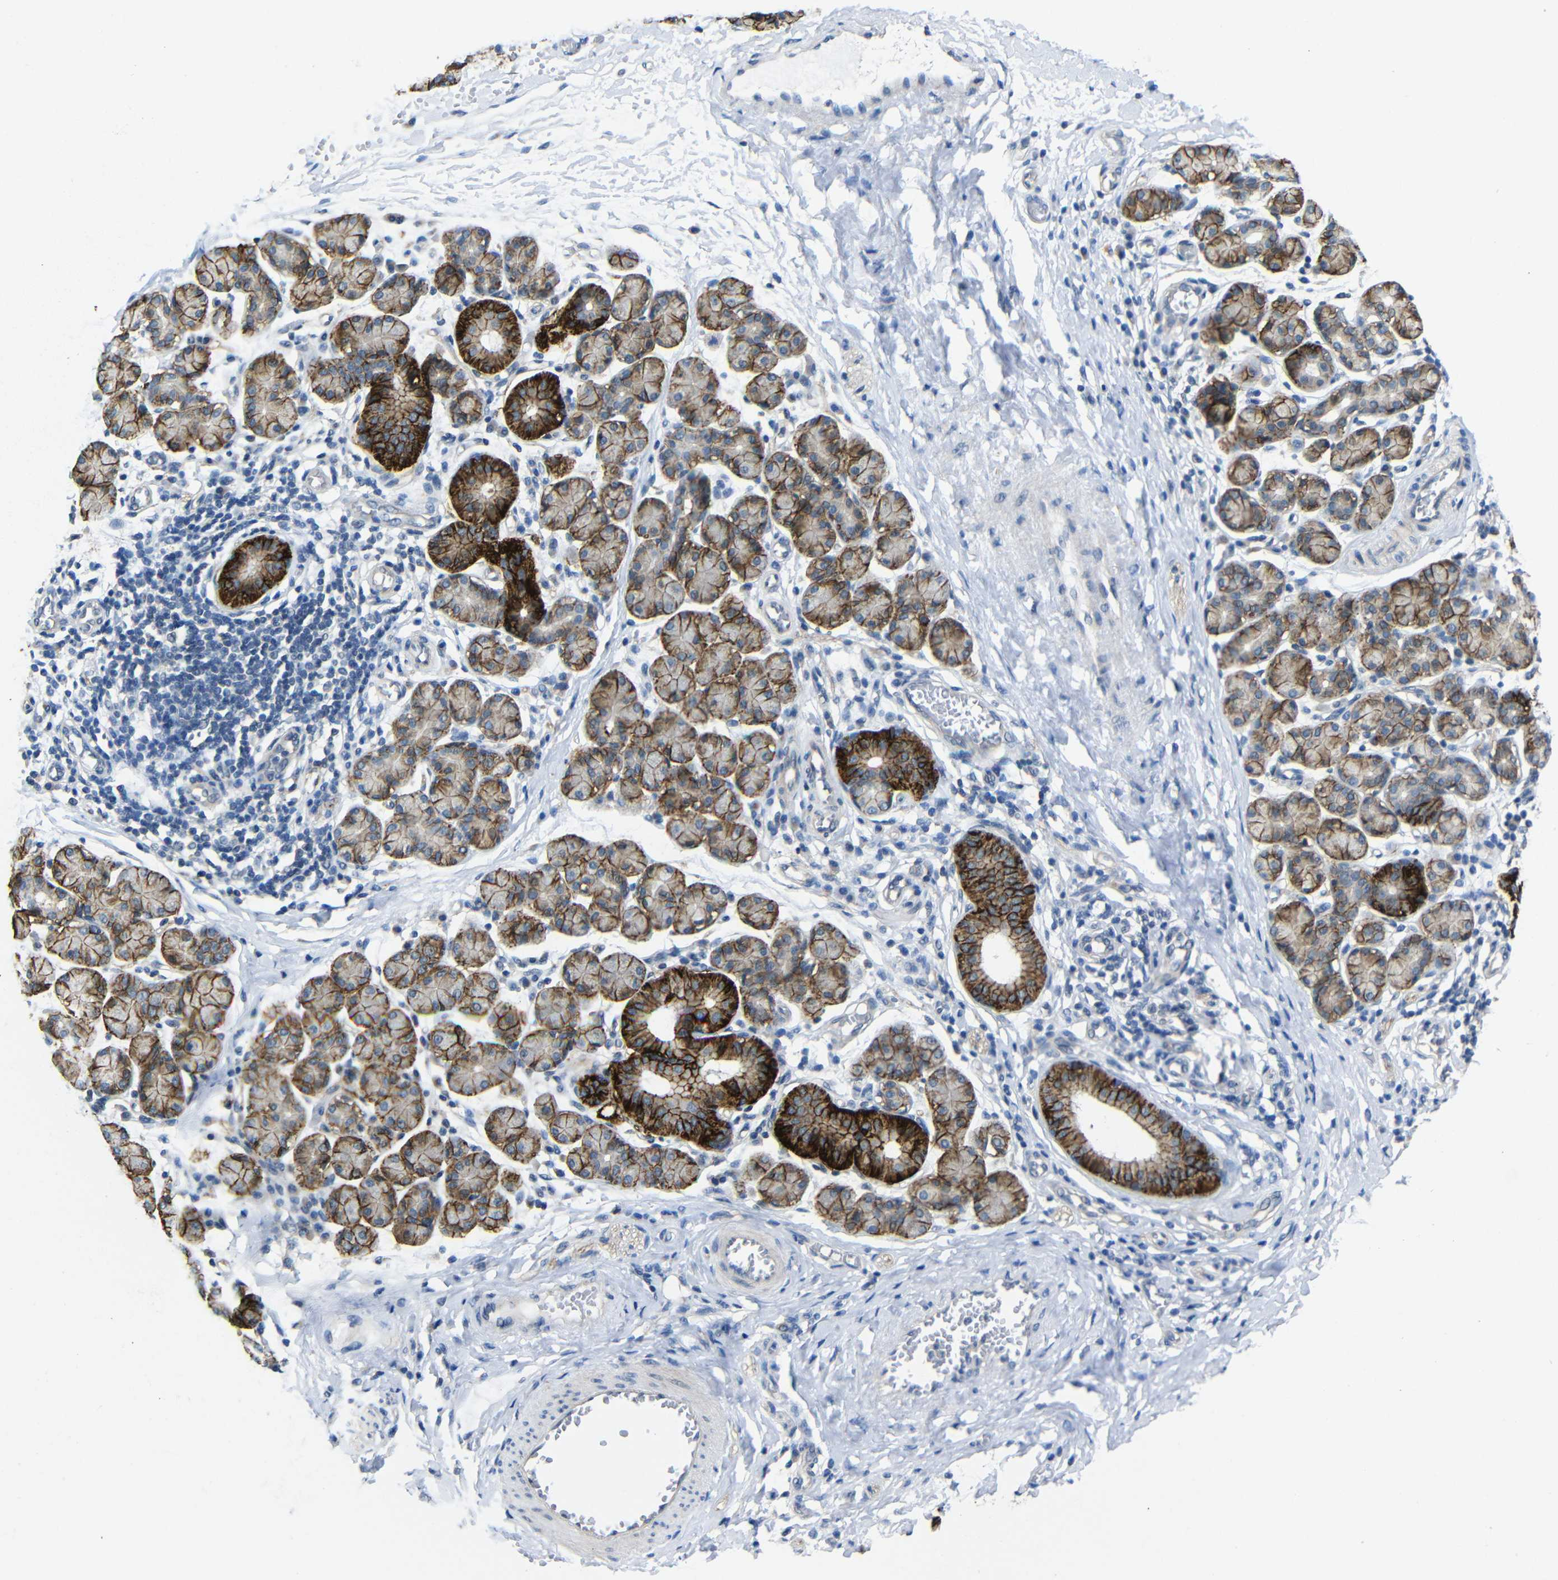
{"staining": {"intensity": "strong", "quantity": "25%-75%", "location": "cytoplasmic/membranous"}, "tissue": "salivary gland", "cell_type": "Glandular cells", "image_type": "normal", "snomed": [{"axis": "morphology", "description": "Normal tissue, NOS"}, {"axis": "morphology", "description": "Inflammation, NOS"}, {"axis": "topography", "description": "Lymph node"}, {"axis": "topography", "description": "Salivary gland"}], "caption": "Human salivary gland stained for a protein (brown) demonstrates strong cytoplasmic/membranous positive positivity in about 25%-75% of glandular cells.", "gene": "ZNF90", "patient": {"sex": "male", "age": 3}}